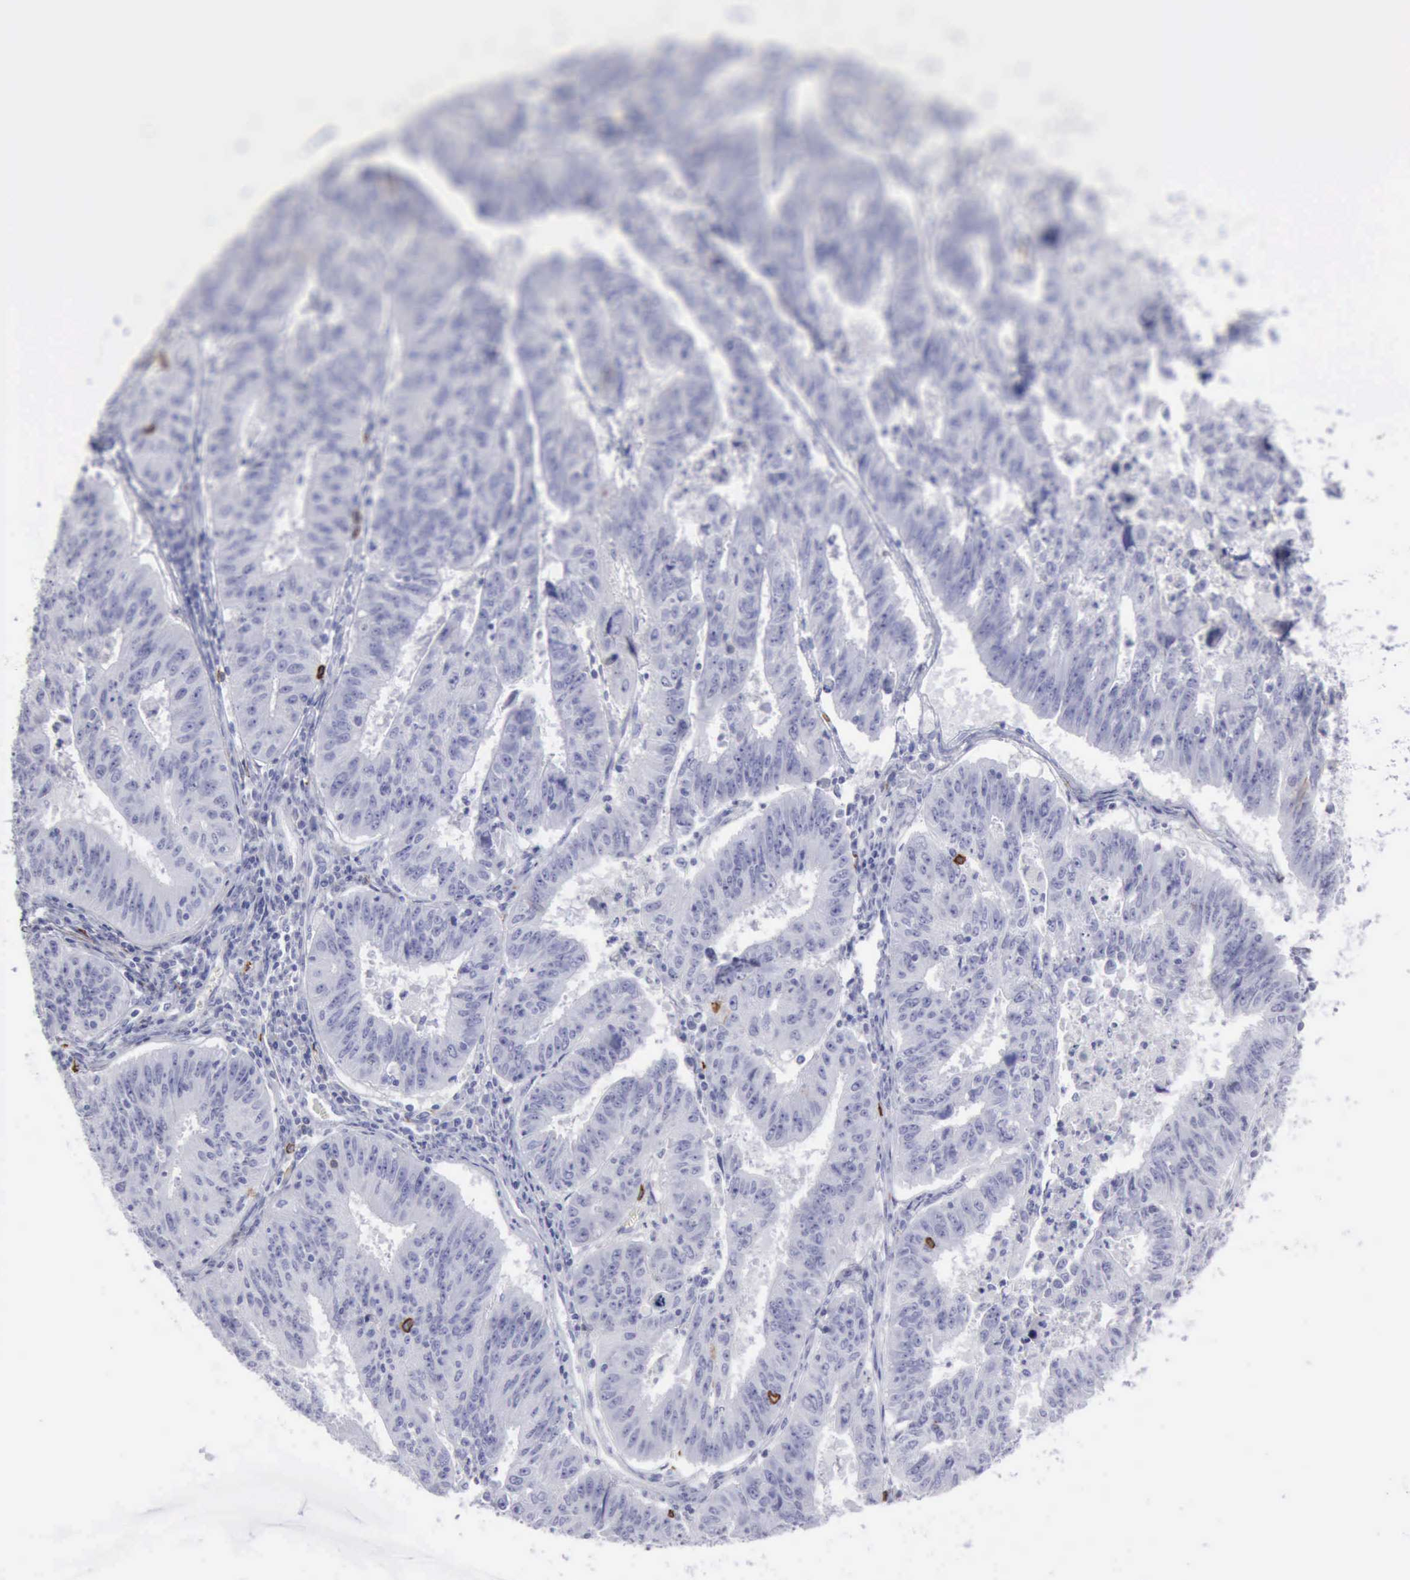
{"staining": {"intensity": "moderate", "quantity": "<25%", "location": "cytoplasmic/membranous,nuclear"}, "tissue": "endometrial cancer", "cell_type": "Tumor cells", "image_type": "cancer", "snomed": [{"axis": "morphology", "description": "Adenocarcinoma, NOS"}, {"axis": "topography", "description": "Endometrium"}], "caption": "DAB immunohistochemical staining of human endometrial adenocarcinoma shows moderate cytoplasmic/membranous and nuclear protein expression in about <25% of tumor cells.", "gene": "NCAM1", "patient": {"sex": "female", "age": 42}}